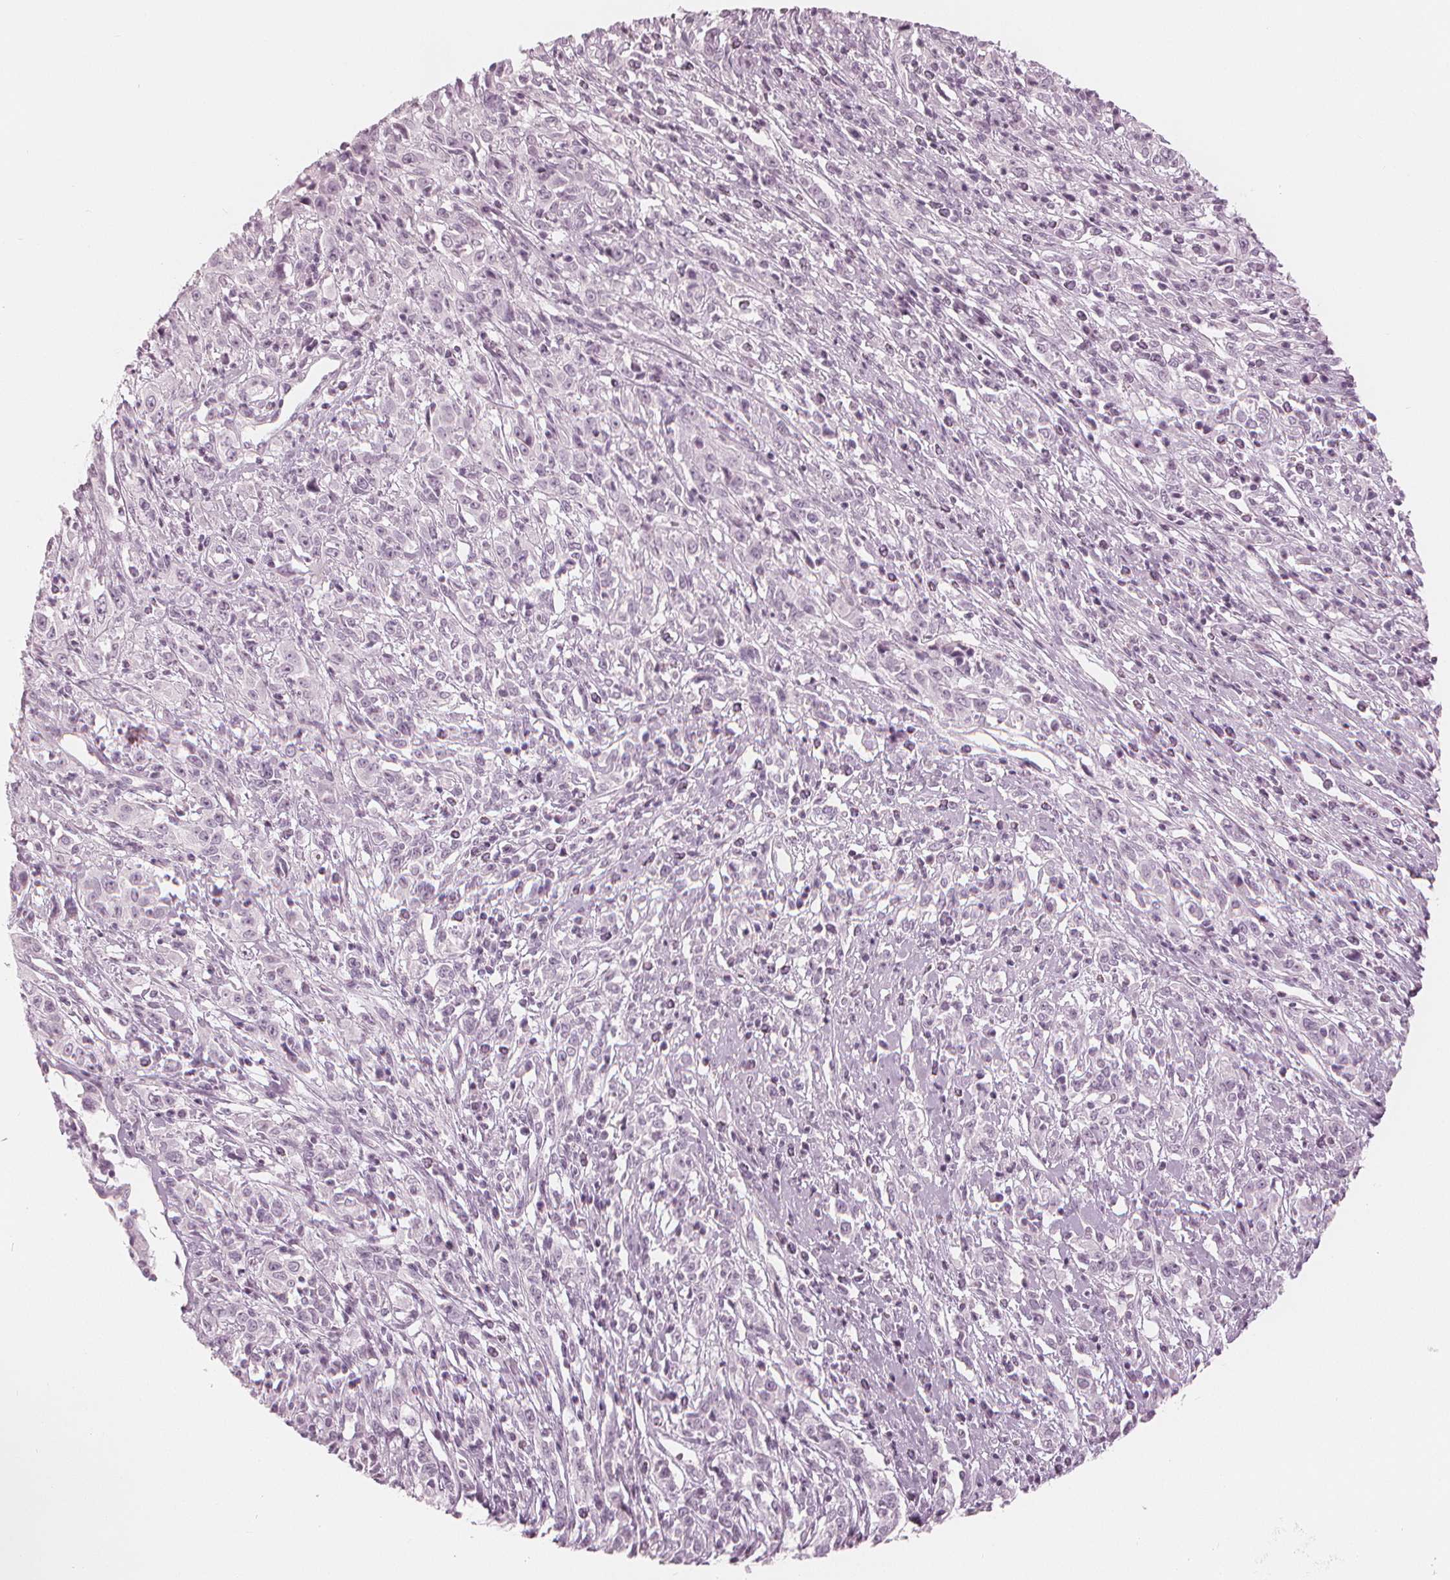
{"staining": {"intensity": "negative", "quantity": "none", "location": "none"}, "tissue": "cervical cancer", "cell_type": "Tumor cells", "image_type": "cancer", "snomed": [{"axis": "morphology", "description": "Adenocarcinoma, NOS"}, {"axis": "topography", "description": "Cervix"}], "caption": "Tumor cells show no significant protein staining in cervical adenocarcinoma. Nuclei are stained in blue.", "gene": "PAEP", "patient": {"sex": "female", "age": 40}}